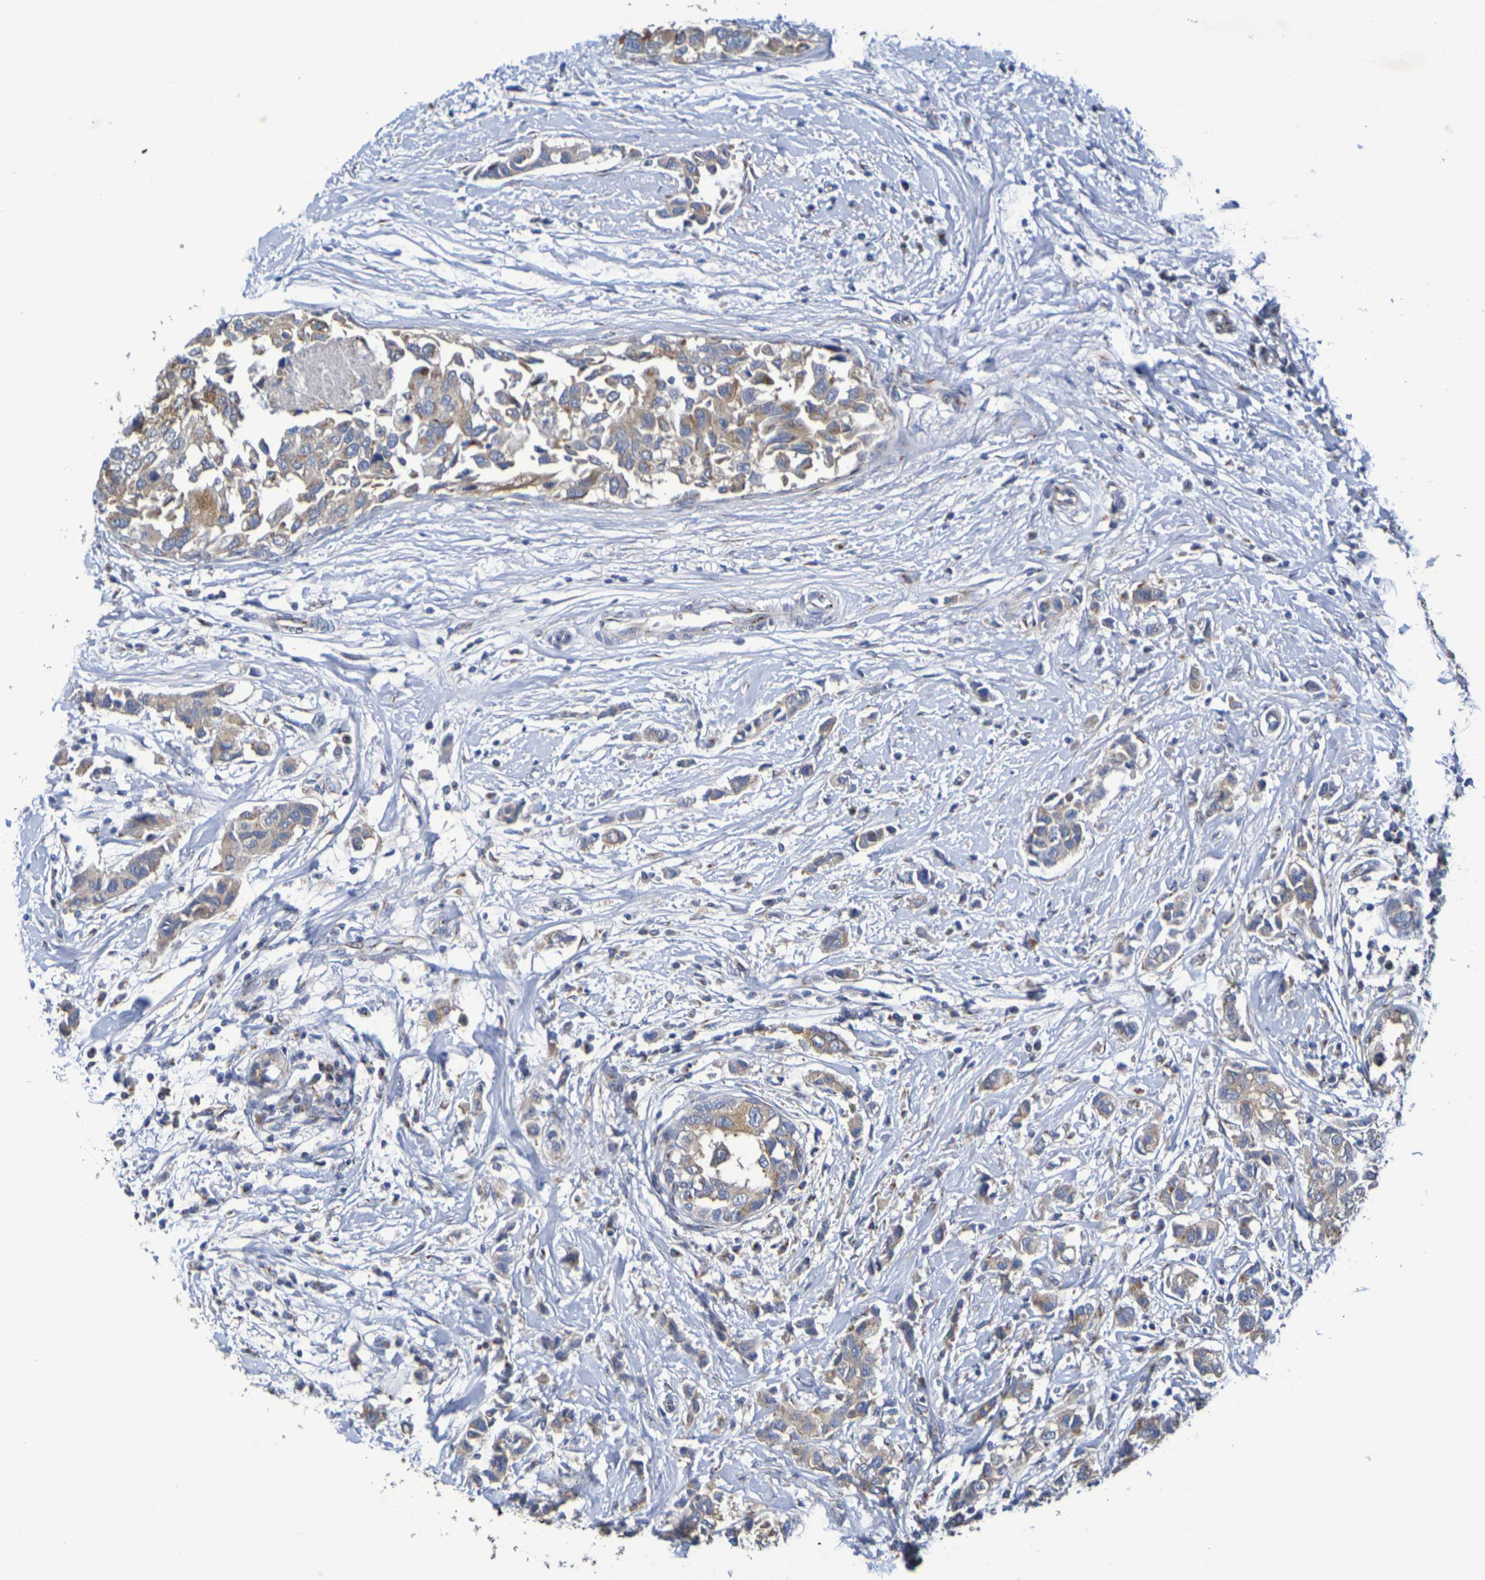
{"staining": {"intensity": "moderate", "quantity": ">75%", "location": "cytoplasmic/membranous"}, "tissue": "breast cancer", "cell_type": "Tumor cells", "image_type": "cancer", "snomed": [{"axis": "morphology", "description": "Normal tissue, NOS"}, {"axis": "morphology", "description": "Duct carcinoma"}, {"axis": "topography", "description": "Breast"}], "caption": "Immunohistochemistry staining of breast intraductal carcinoma, which shows medium levels of moderate cytoplasmic/membranous staining in approximately >75% of tumor cells indicating moderate cytoplasmic/membranous protein expression. The staining was performed using DAB (brown) for protein detection and nuclei were counterstained in hematoxylin (blue).", "gene": "DCP2", "patient": {"sex": "female", "age": 50}}